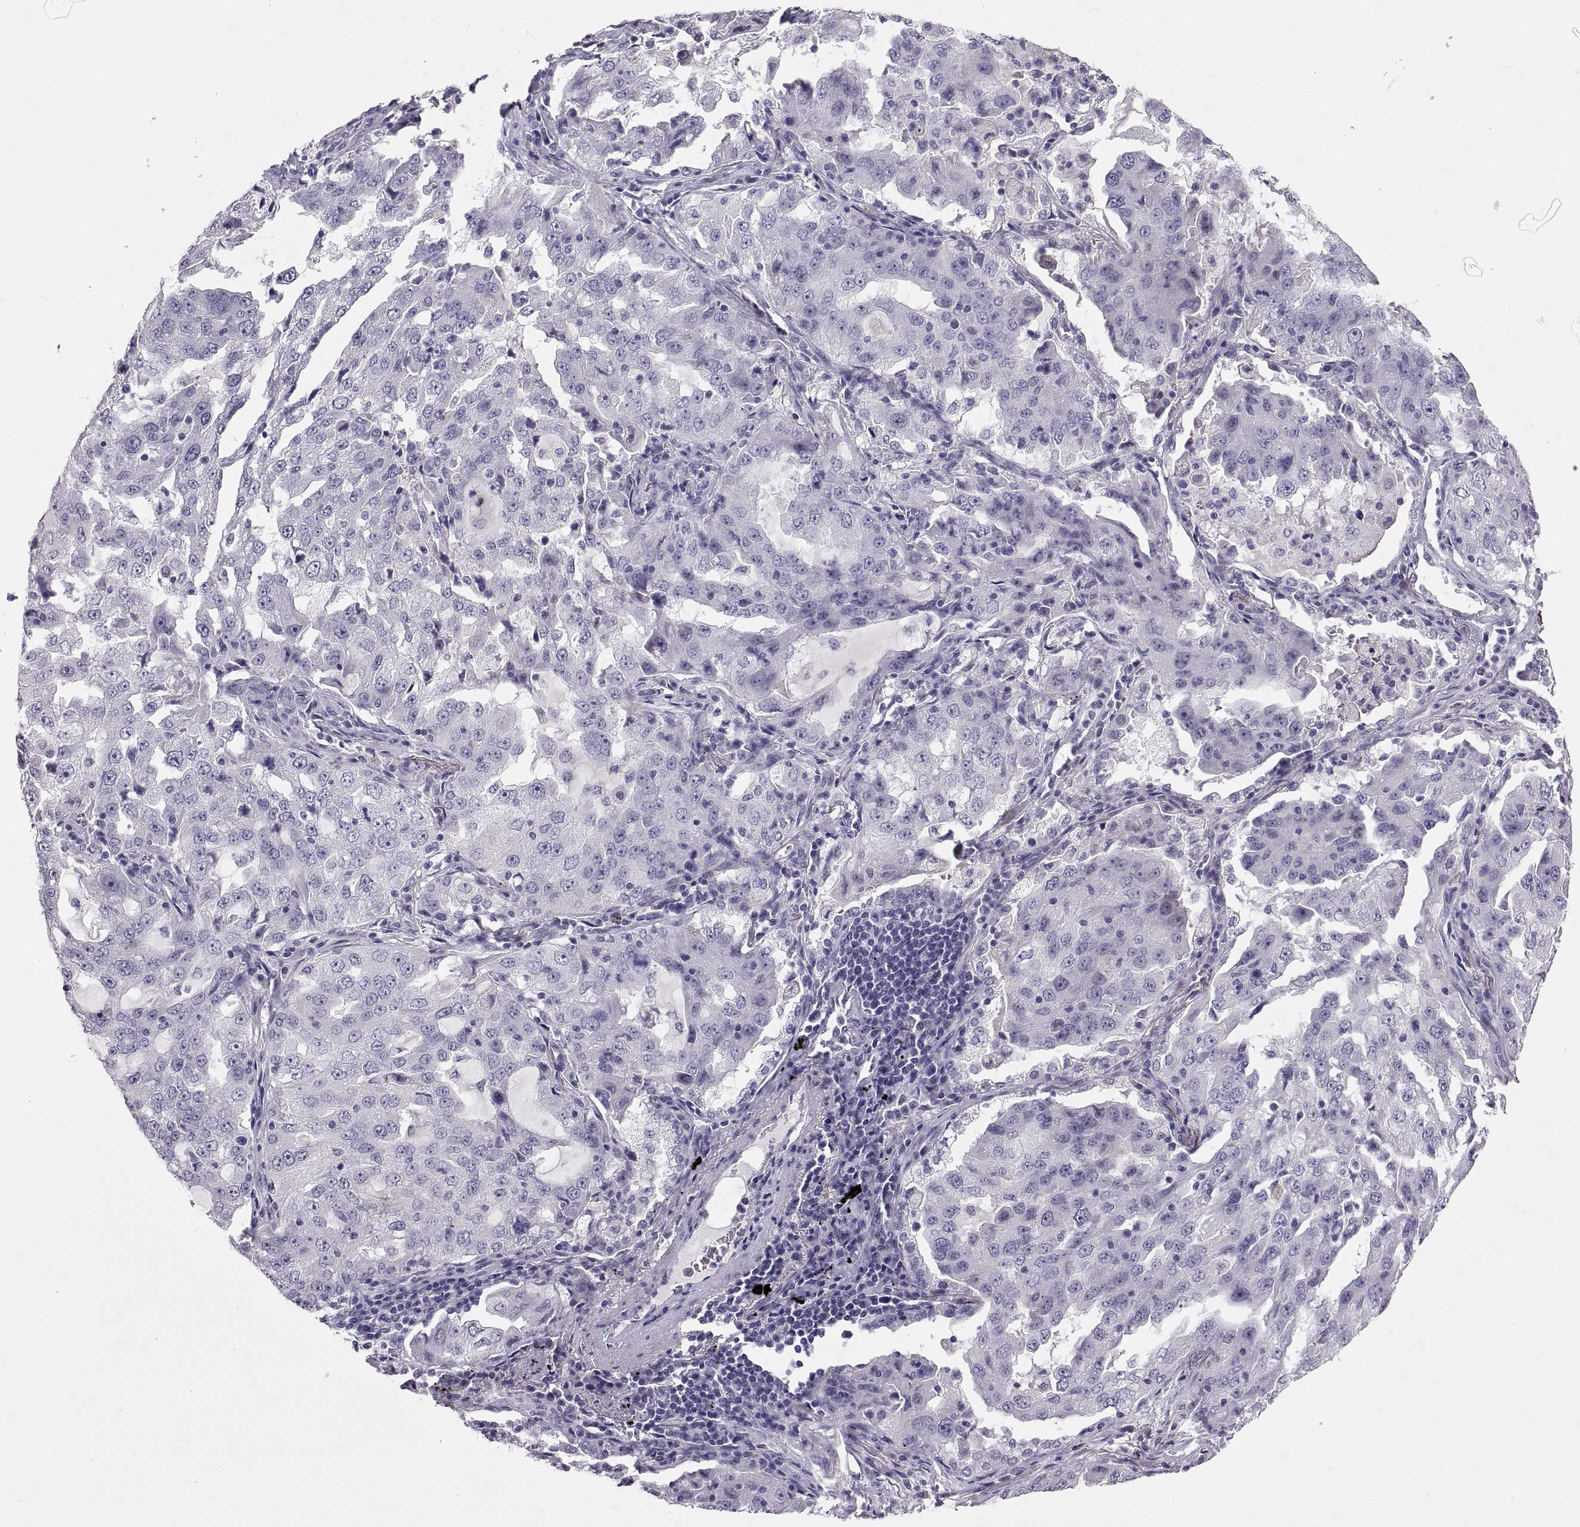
{"staining": {"intensity": "negative", "quantity": "none", "location": "none"}, "tissue": "lung cancer", "cell_type": "Tumor cells", "image_type": "cancer", "snomed": [{"axis": "morphology", "description": "Adenocarcinoma, NOS"}, {"axis": "topography", "description": "Lung"}], "caption": "A photomicrograph of human lung cancer (adenocarcinoma) is negative for staining in tumor cells.", "gene": "PTN", "patient": {"sex": "female", "age": 61}}